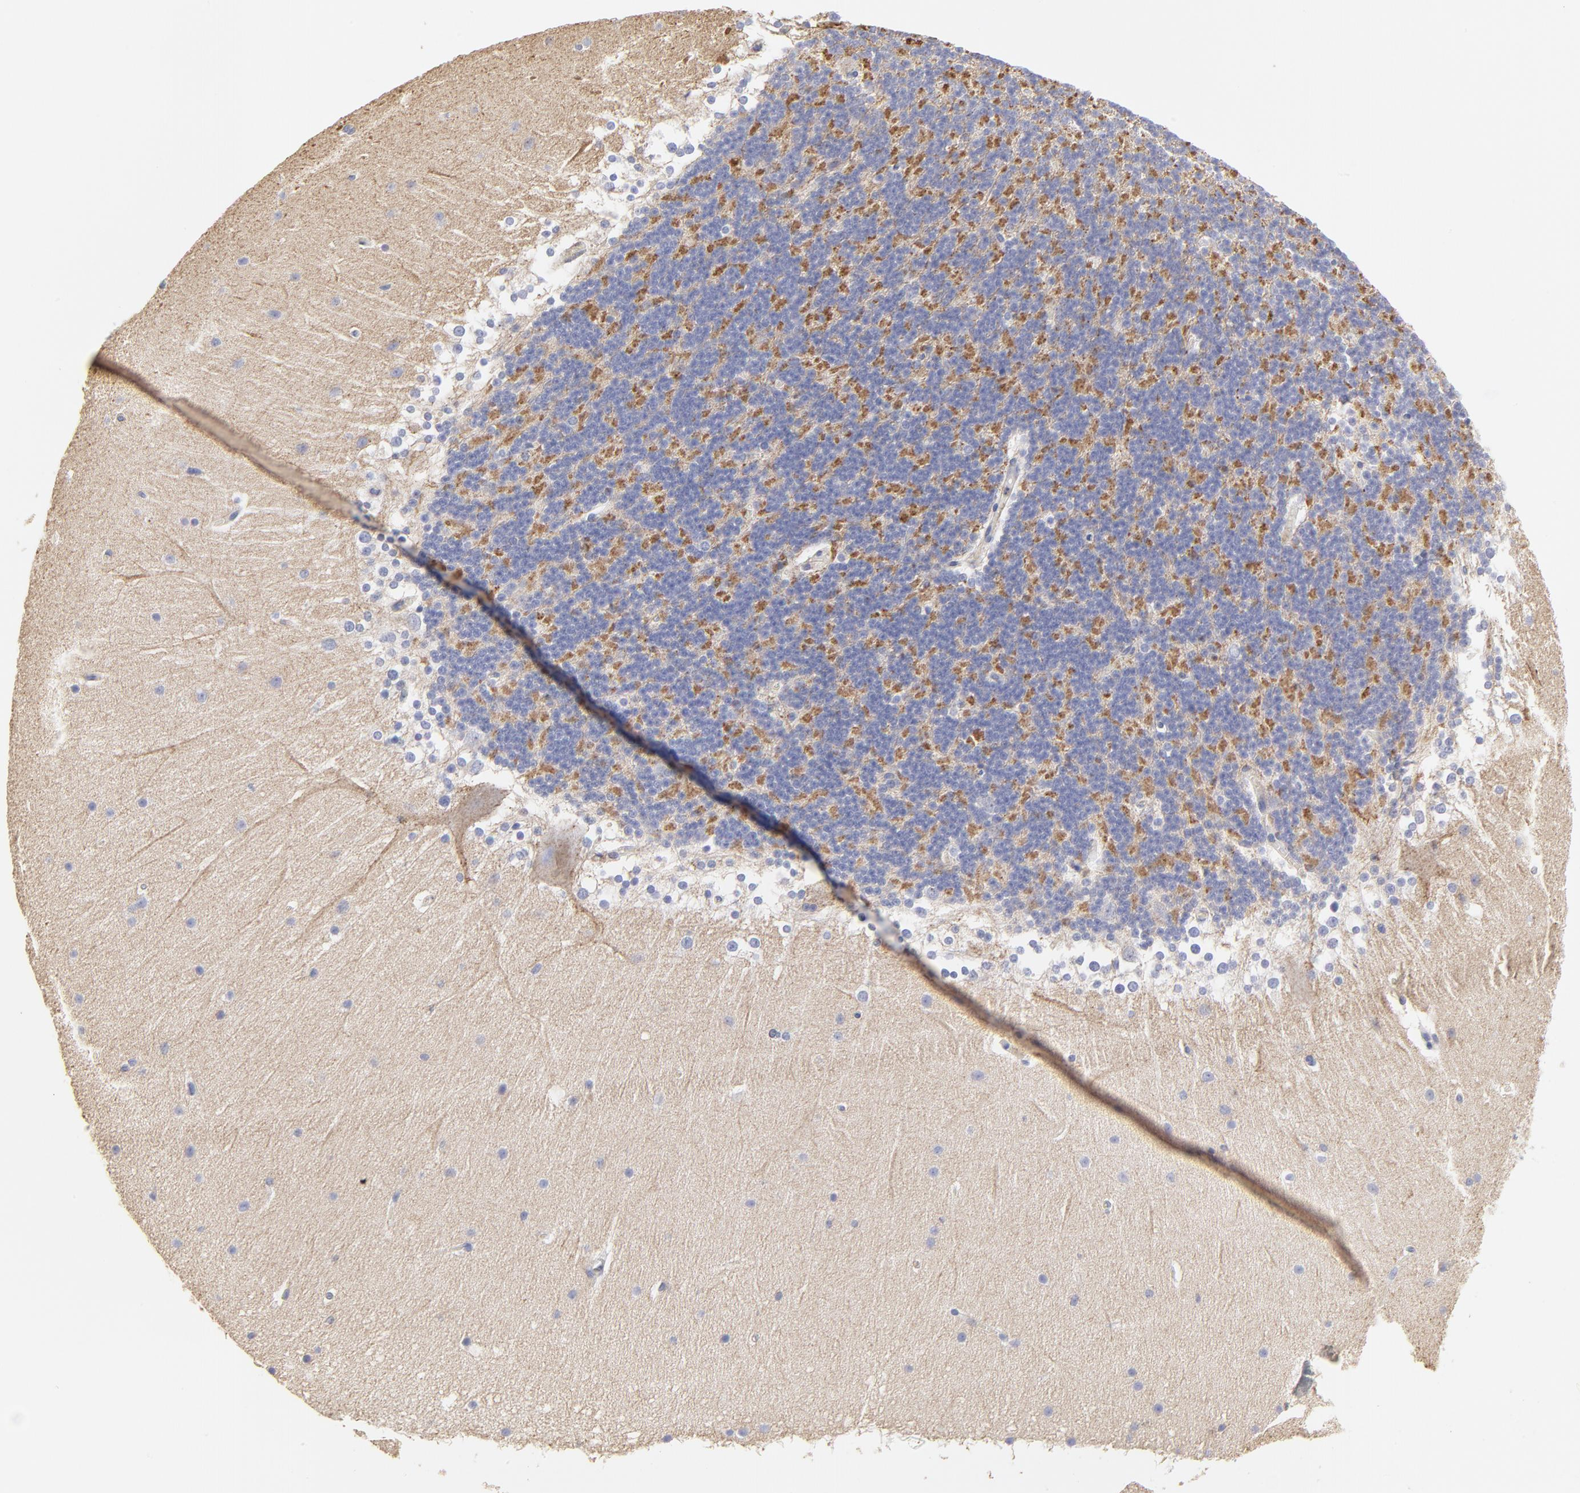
{"staining": {"intensity": "moderate", "quantity": "<25%", "location": "cytoplasmic/membranous"}, "tissue": "cerebellum", "cell_type": "Cells in granular layer", "image_type": "normal", "snomed": [{"axis": "morphology", "description": "Normal tissue, NOS"}, {"axis": "topography", "description": "Cerebellum"}], "caption": "Cells in granular layer display low levels of moderate cytoplasmic/membranous expression in about <25% of cells in normal cerebellum. (DAB (3,3'-diaminobenzidine) = brown stain, brightfield microscopy at high magnification).", "gene": "ANXA6", "patient": {"sex": "female", "age": 19}}